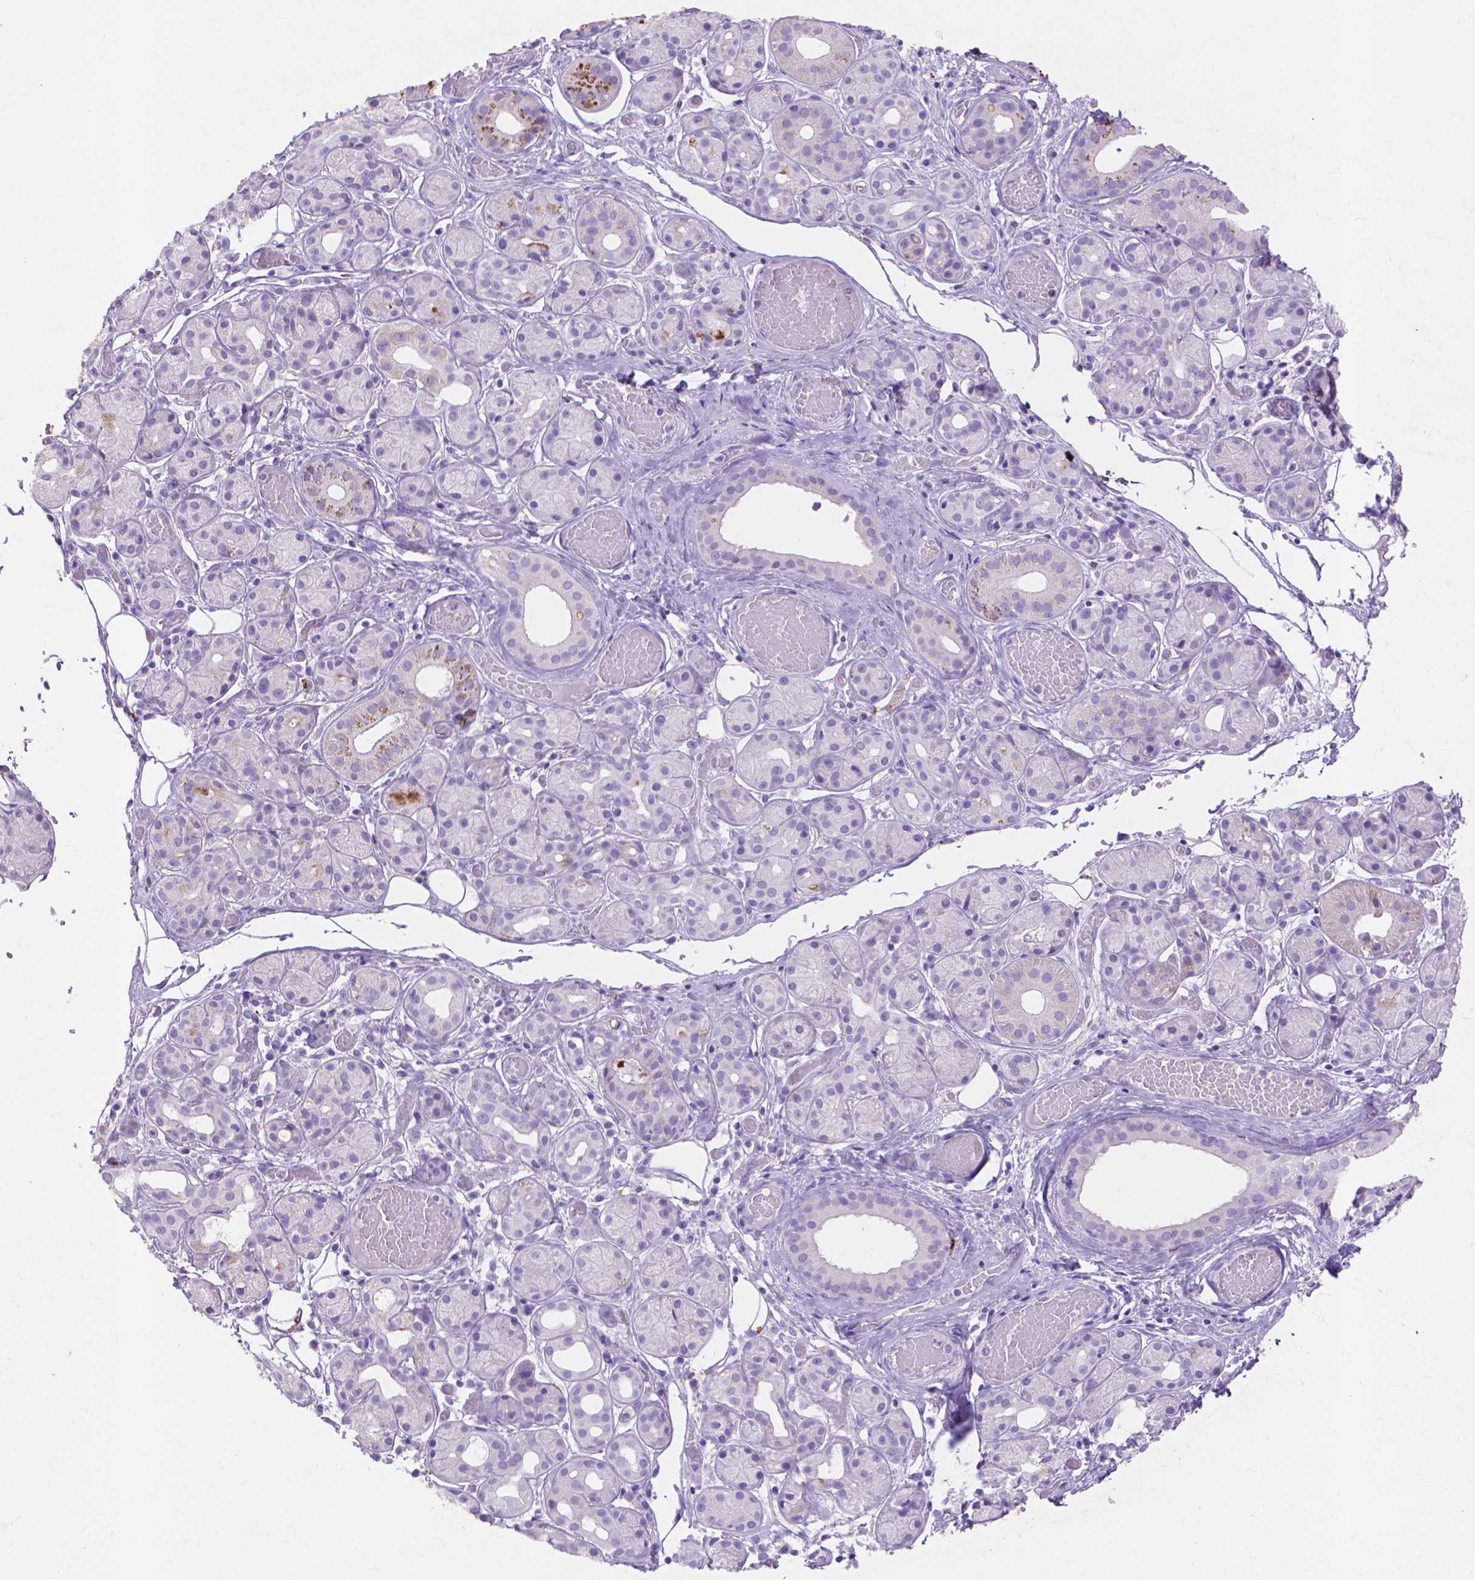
{"staining": {"intensity": "moderate", "quantity": "<25%", "location": "cytoplasmic/membranous"}, "tissue": "salivary gland", "cell_type": "Glandular cells", "image_type": "normal", "snomed": [{"axis": "morphology", "description": "Normal tissue, NOS"}, {"axis": "topography", "description": "Salivary gland"}, {"axis": "topography", "description": "Peripheral nerve tissue"}], "caption": "DAB (3,3'-diaminobenzidine) immunohistochemical staining of normal human salivary gland shows moderate cytoplasmic/membranous protein staining in about <25% of glandular cells.", "gene": "MMP11", "patient": {"sex": "male", "age": 71}}